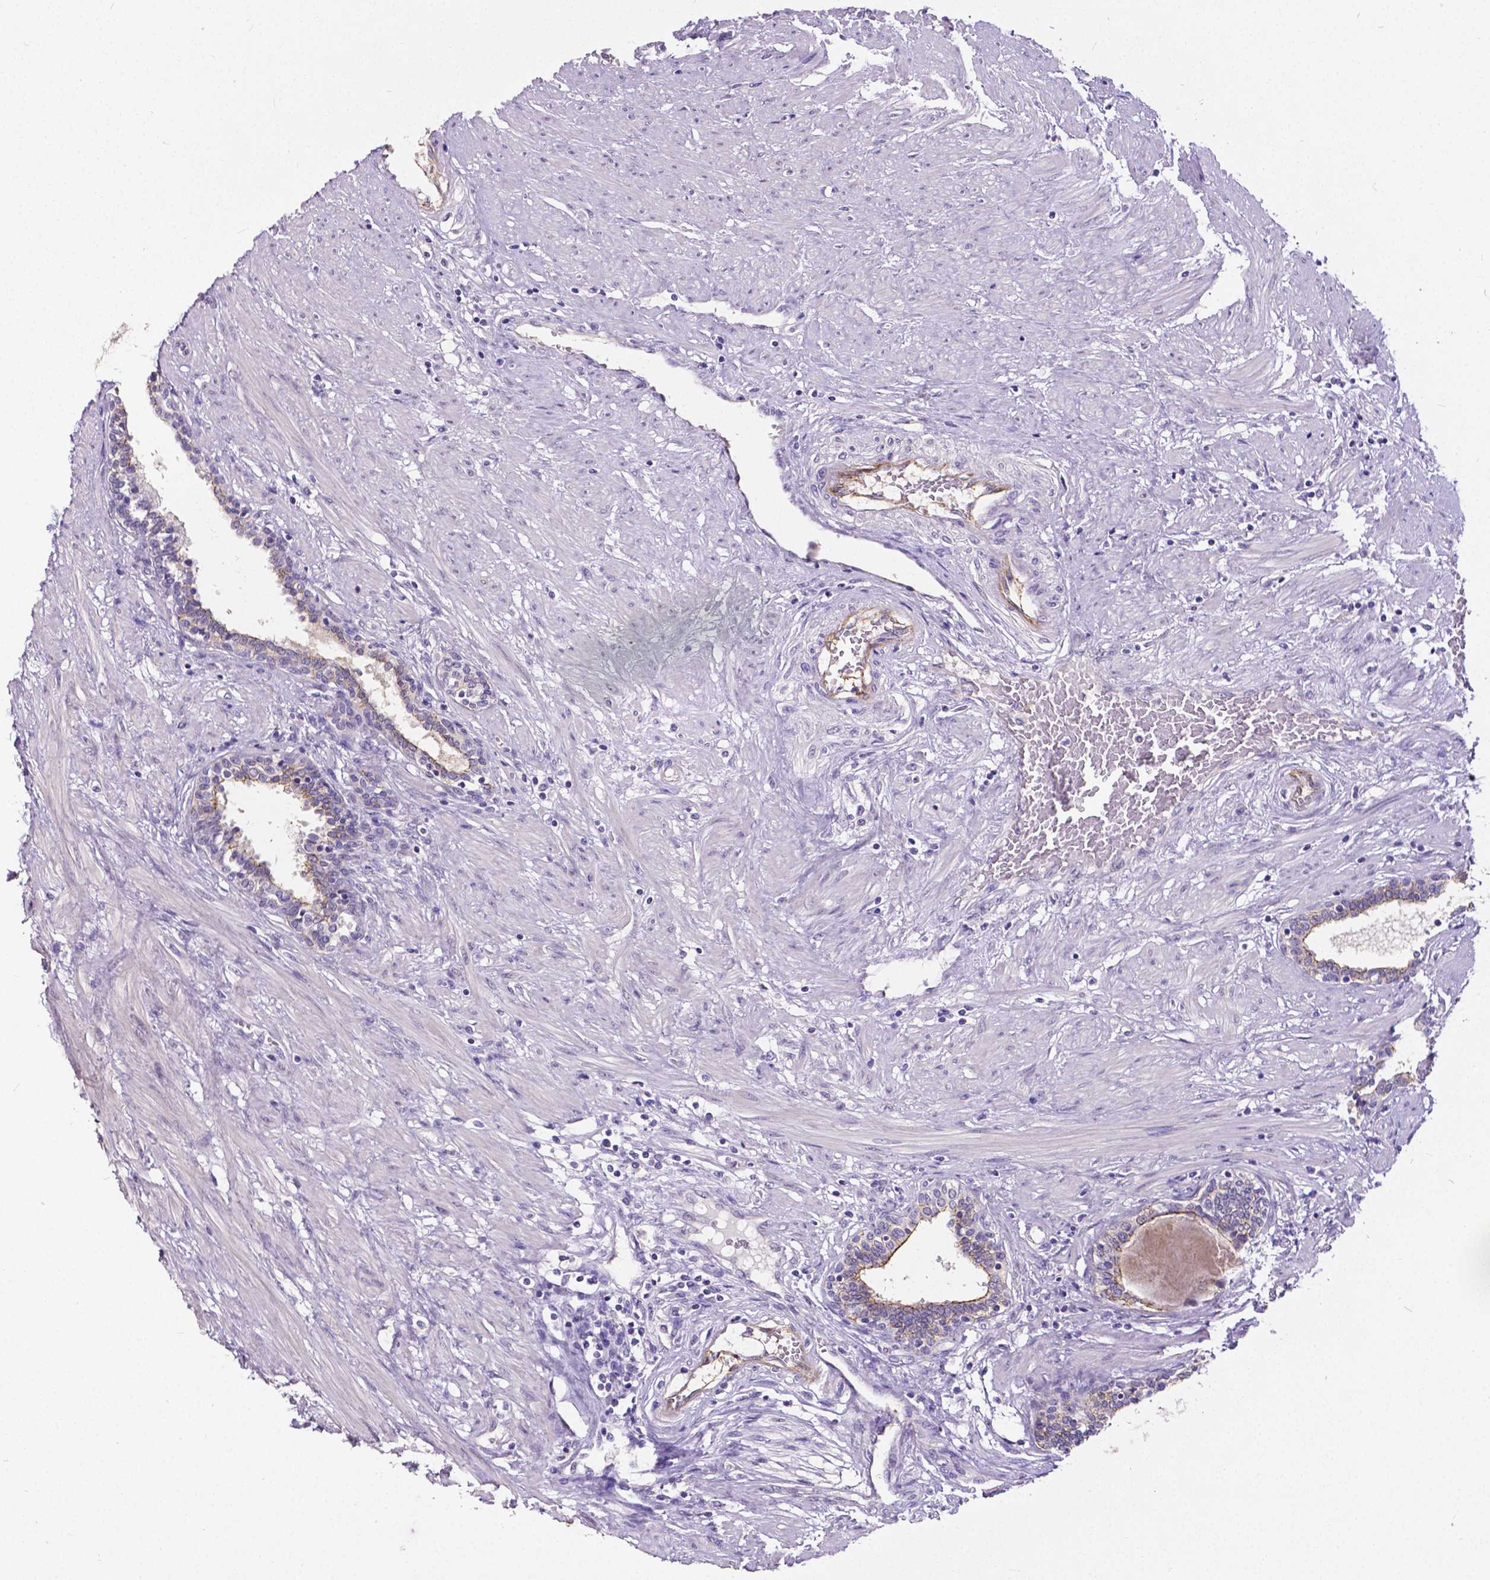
{"staining": {"intensity": "weak", "quantity": "<25%", "location": "cytoplasmic/membranous"}, "tissue": "prostate", "cell_type": "Glandular cells", "image_type": "normal", "snomed": [{"axis": "morphology", "description": "Normal tissue, NOS"}, {"axis": "topography", "description": "Prostate"}], "caption": "Unremarkable prostate was stained to show a protein in brown. There is no significant expression in glandular cells. The staining is performed using DAB (3,3'-diaminobenzidine) brown chromogen with nuclei counter-stained in using hematoxylin.", "gene": "OCLN", "patient": {"sex": "male", "age": 55}}